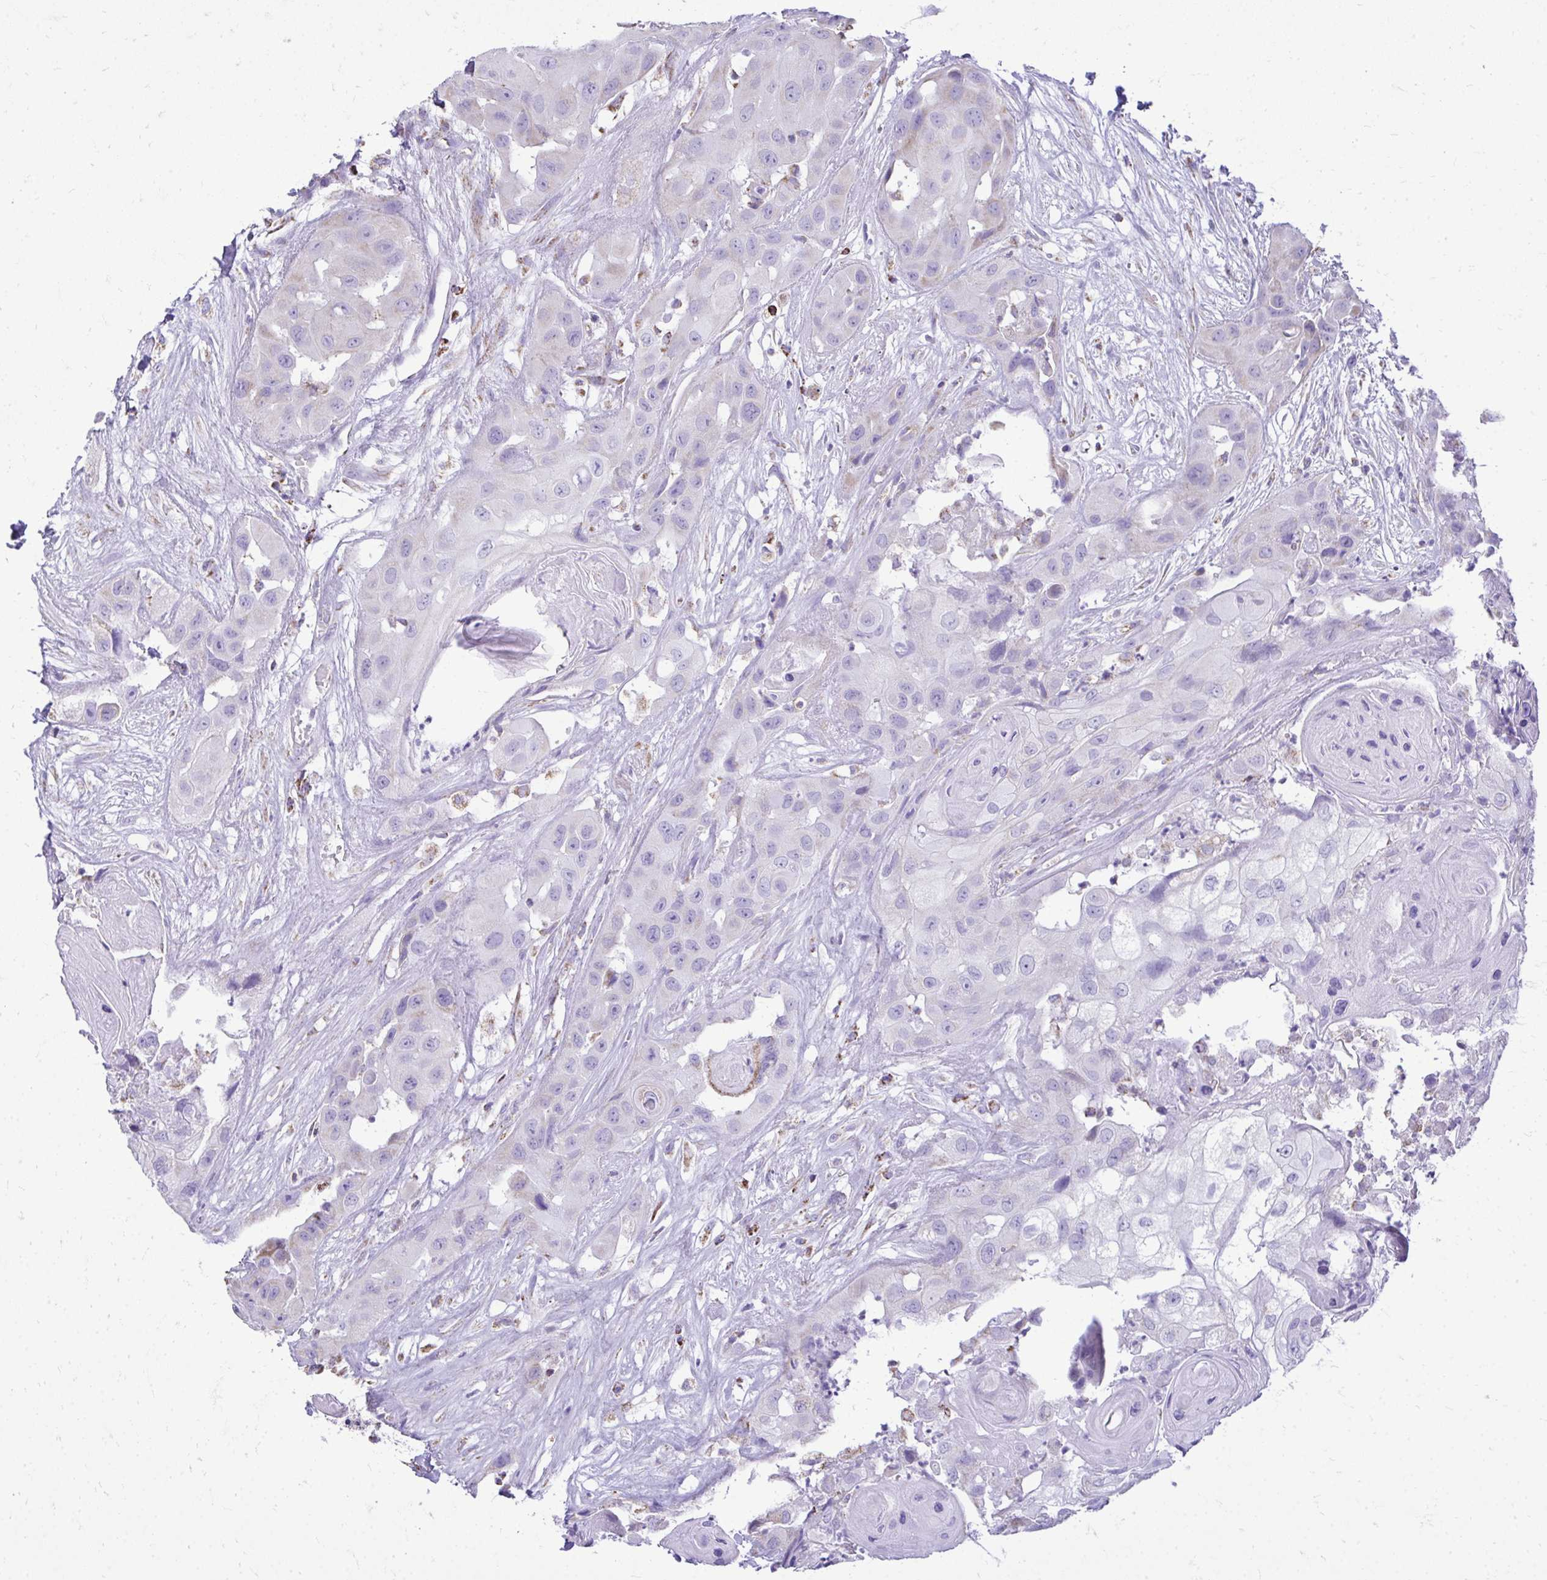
{"staining": {"intensity": "negative", "quantity": "none", "location": "none"}, "tissue": "head and neck cancer", "cell_type": "Tumor cells", "image_type": "cancer", "snomed": [{"axis": "morphology", "description": "Squamous cell carcinoma, NOS"}, {"axis": "topography", "description": "Head-Neck"}], "caption": "Squamous cell carcinoma (head and neck) stained for a protein using immunohistochemistry exhibits no positivity tumor cells.", "gene": "MPZL2", "patient": {"sex": "male", "age": 83}}